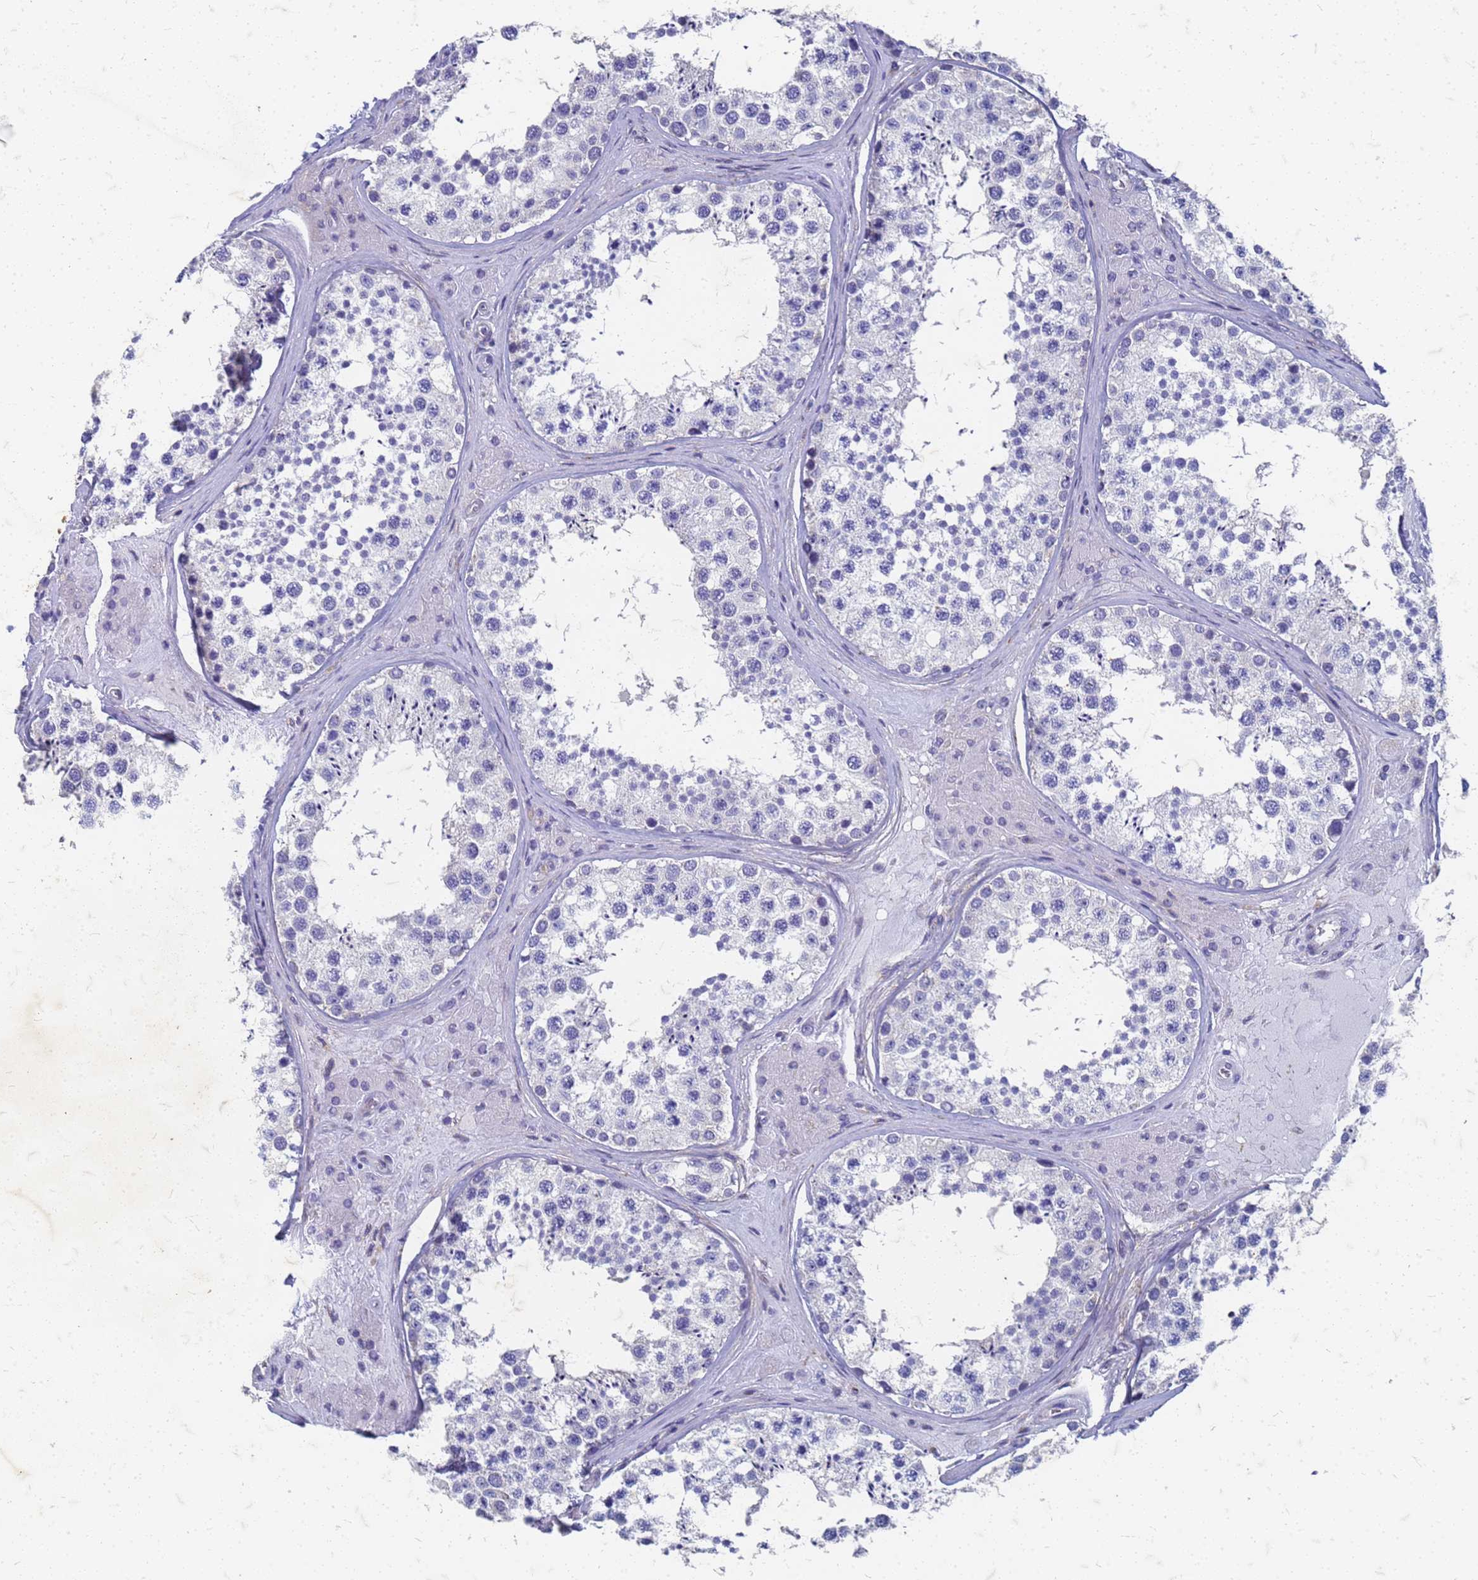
{"staining": {"intensity": "negative", "quantity": "none", "location": "none"}, "tissue": "testis", "cell_type": "Cells in seminiferous ducts", "image_type": "normal", "snomed": [{"axis": "morphology", "description": "Normal tissue, NOS"}, {"axis": "topography", "description": "Testis"}], "caption": "Histopathology image shows no significant protein expression in cells in seminiferous ducts of normal testis.", "gene": "TRIM64B", "patient": {"sex": "male", "age": 46}}